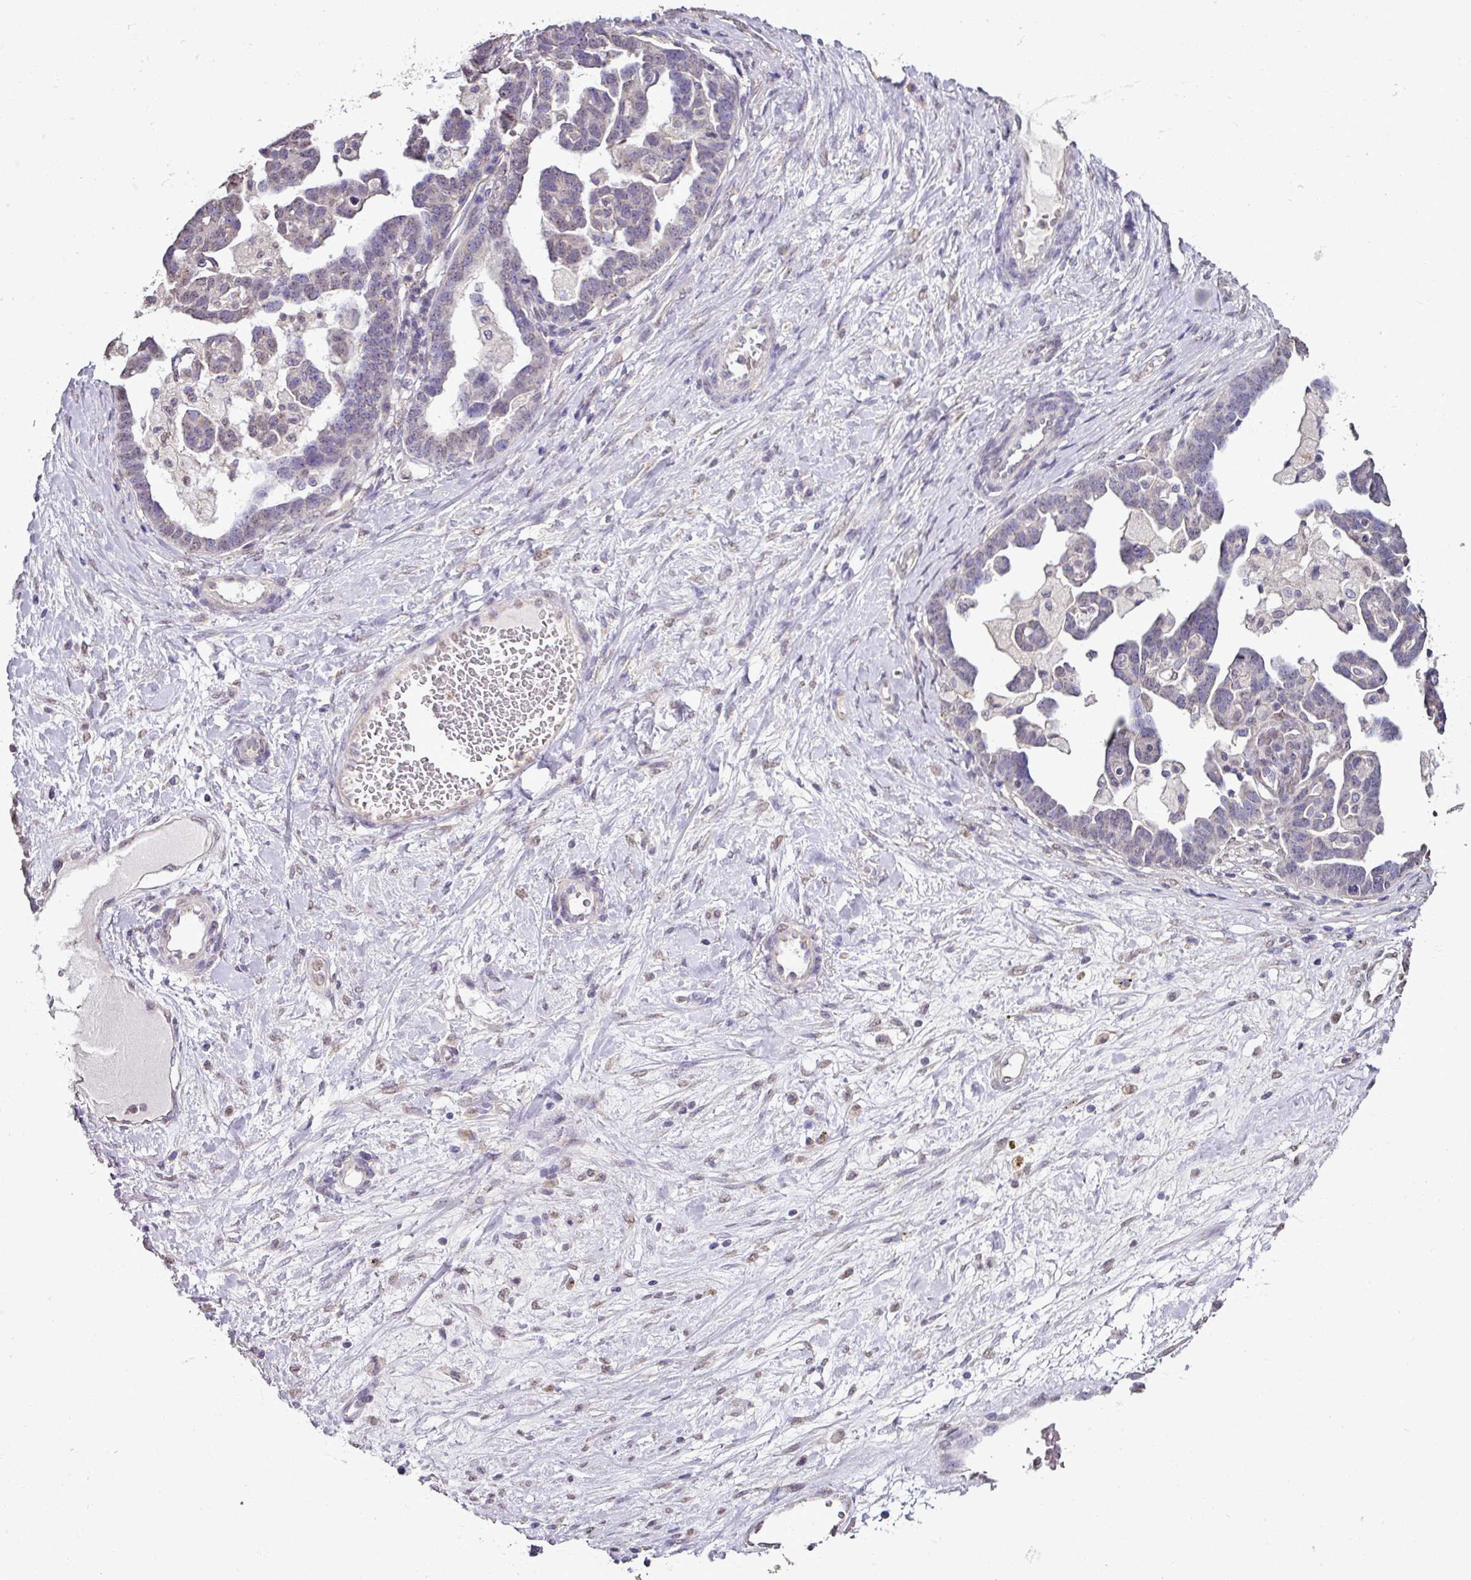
{"staining": {"intensity": "negative", "quantity": "none", "location": "none"}, "tissue": "ovarian cancer", "cell_type": "Tumor cells", "image_type": "cancer", "snomed": [{"axis": "morphology", "description": "Cystadenocarcinoma, serous, NOS"}, {"axis": "topography", "description": "Ovary"}], "caption": "Micrograph shows no protein positivity in tumor cells of ovarian cancer tissue.", "gene": "JPH2", "patient": {"sex": "female", "age": 54}}